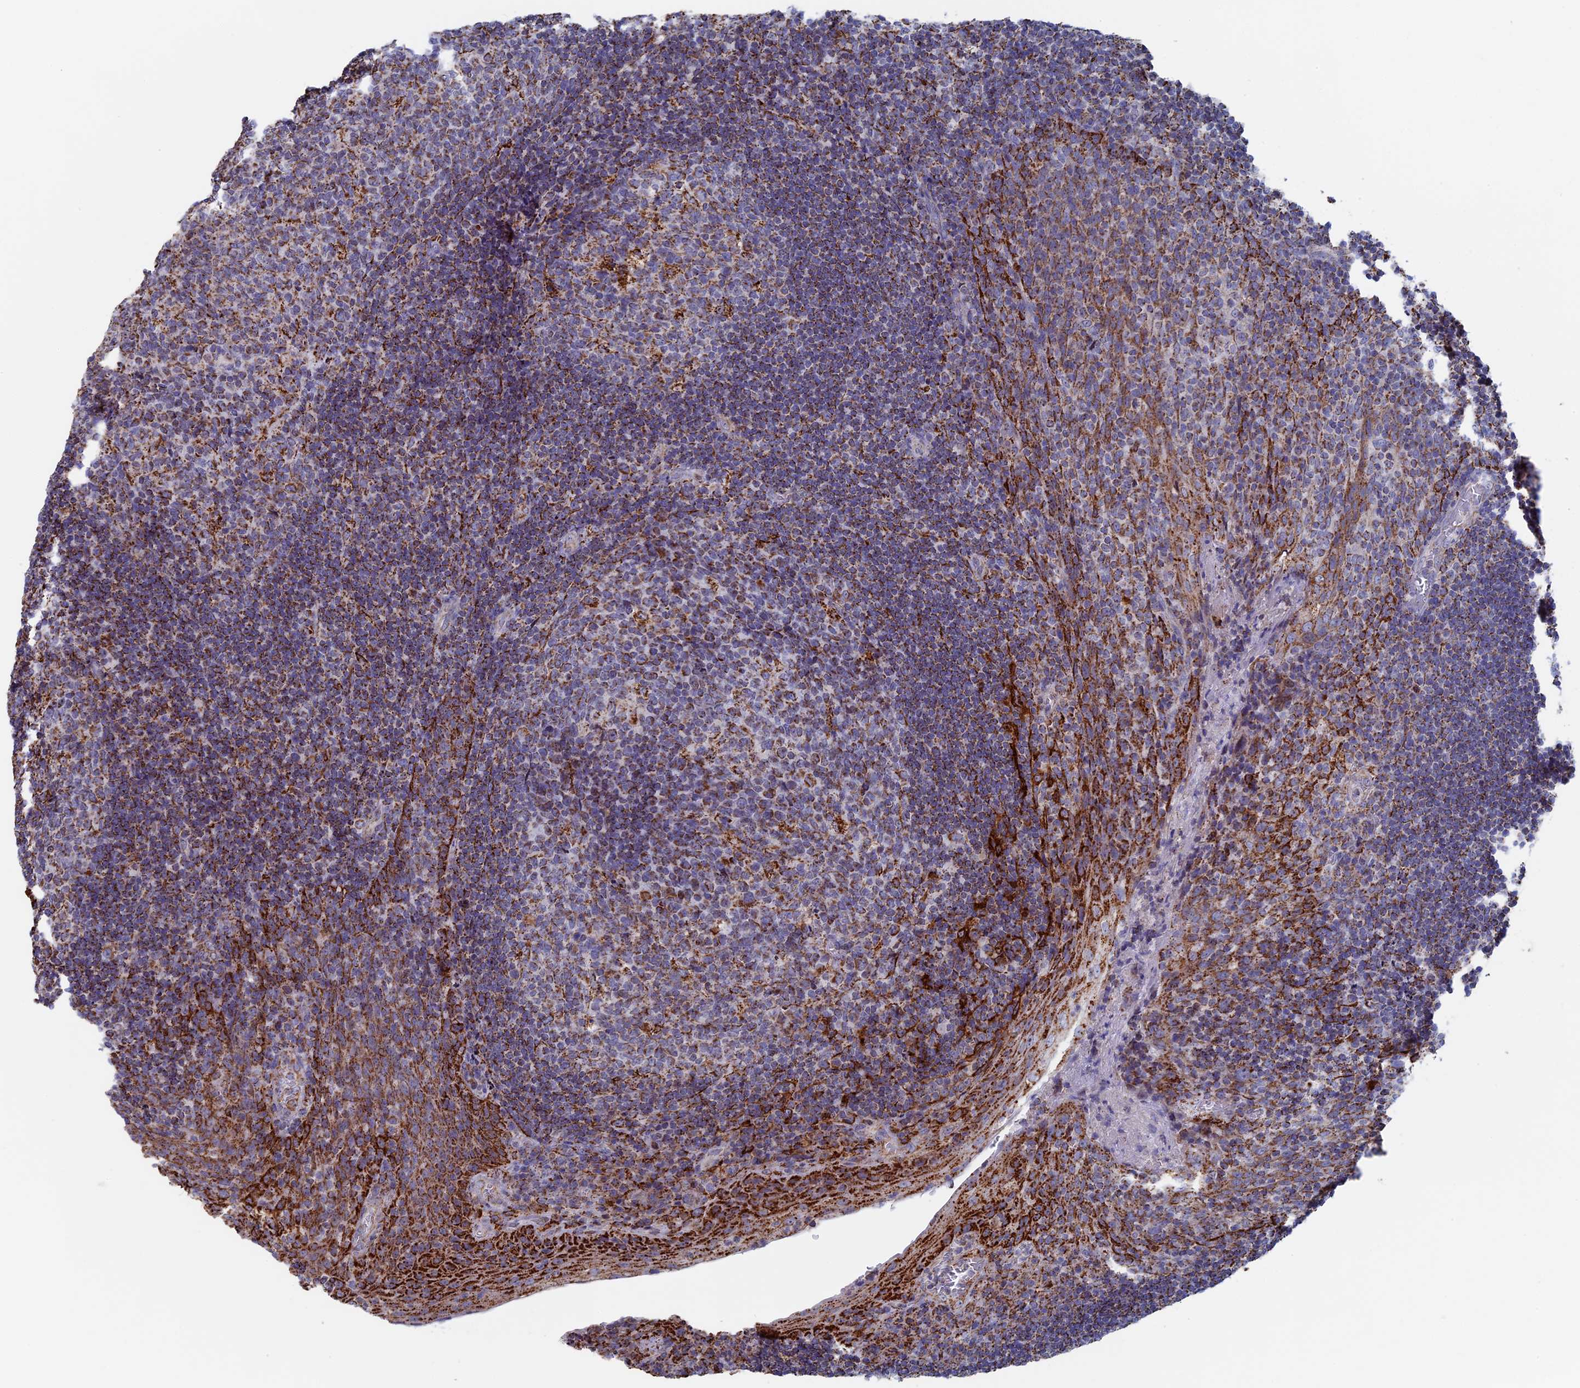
{"staining": {"intensity": "moderate", "quantity": "<25%", "location": "cytoplasmic/membranous"}, "tissue": "tonsil", "cell_type": "Germinal center cells", "image_type": "normal", "snomed": [{"axis": "morphology", "description": "Normal tissue, NOS"}, {"axis": "topography", "description": "Tonsil"}], "caption": "Immunohistochemical staining of unremarkable tonsil demonstrates low levels of moderate cytoplasmic/membranous positivity in about <25% of germinal center cells.", "gene": "SEC24D", "patient": {"sex": "male", "age": 17}}